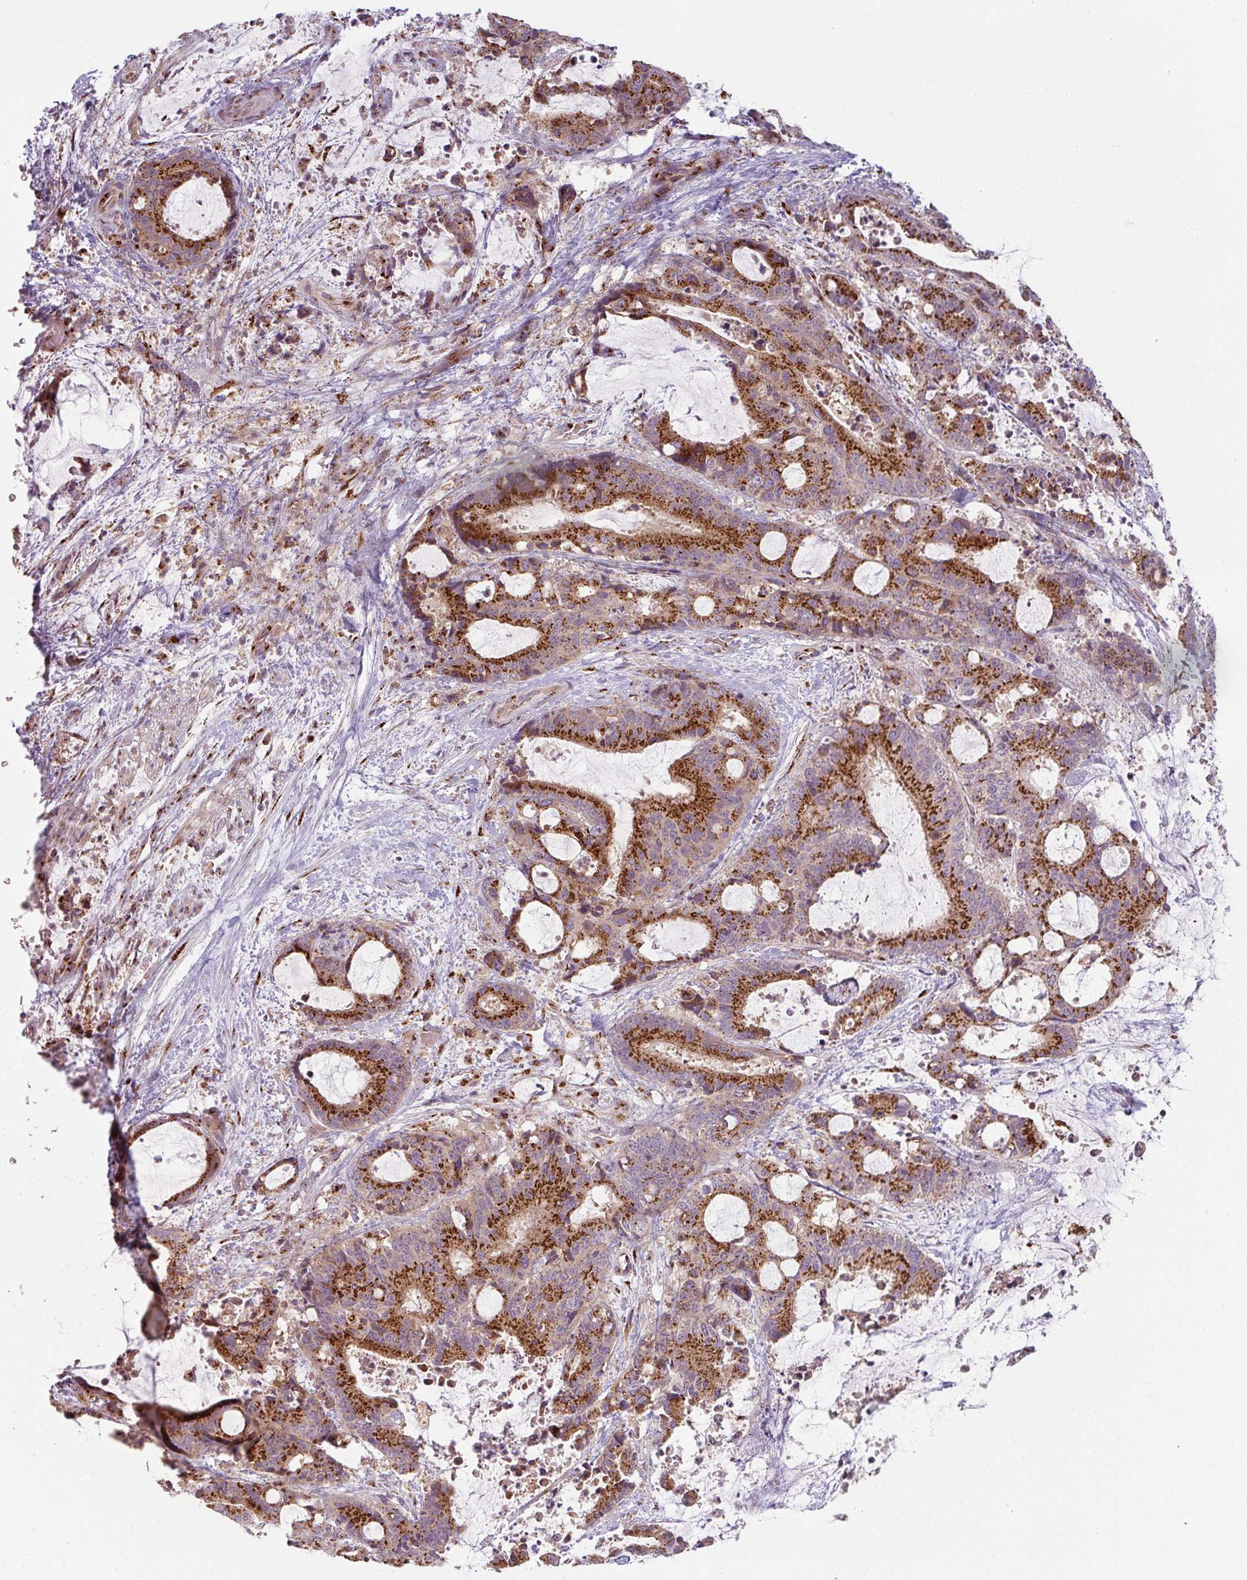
{"staining": {"intensity": "strong", "quantity": ">75%", "location": "cytoplasmic/membranous"}, "tissue": "liver cancer", "cell_type": "Tumor cells", "image_type": "cancer", "snomed": [{"axis": "morphology", "description": "Normal tissue, NOS"}, {"axis": "morphology", "description": "Cholangiocarcinoma"}, {"axis": "topography", "description": "Liver"}, {"axis": "topography", "description": "Peripheral nerve tissue"}], "caption": "Immunohistochemical staining of liver cancer reveals high levels of strong cytoplasmic/membranous protein positivity in about >75% of tumor cells.", "gene": "GVQW3", "patient": {"sex": "female", "age": 73}}